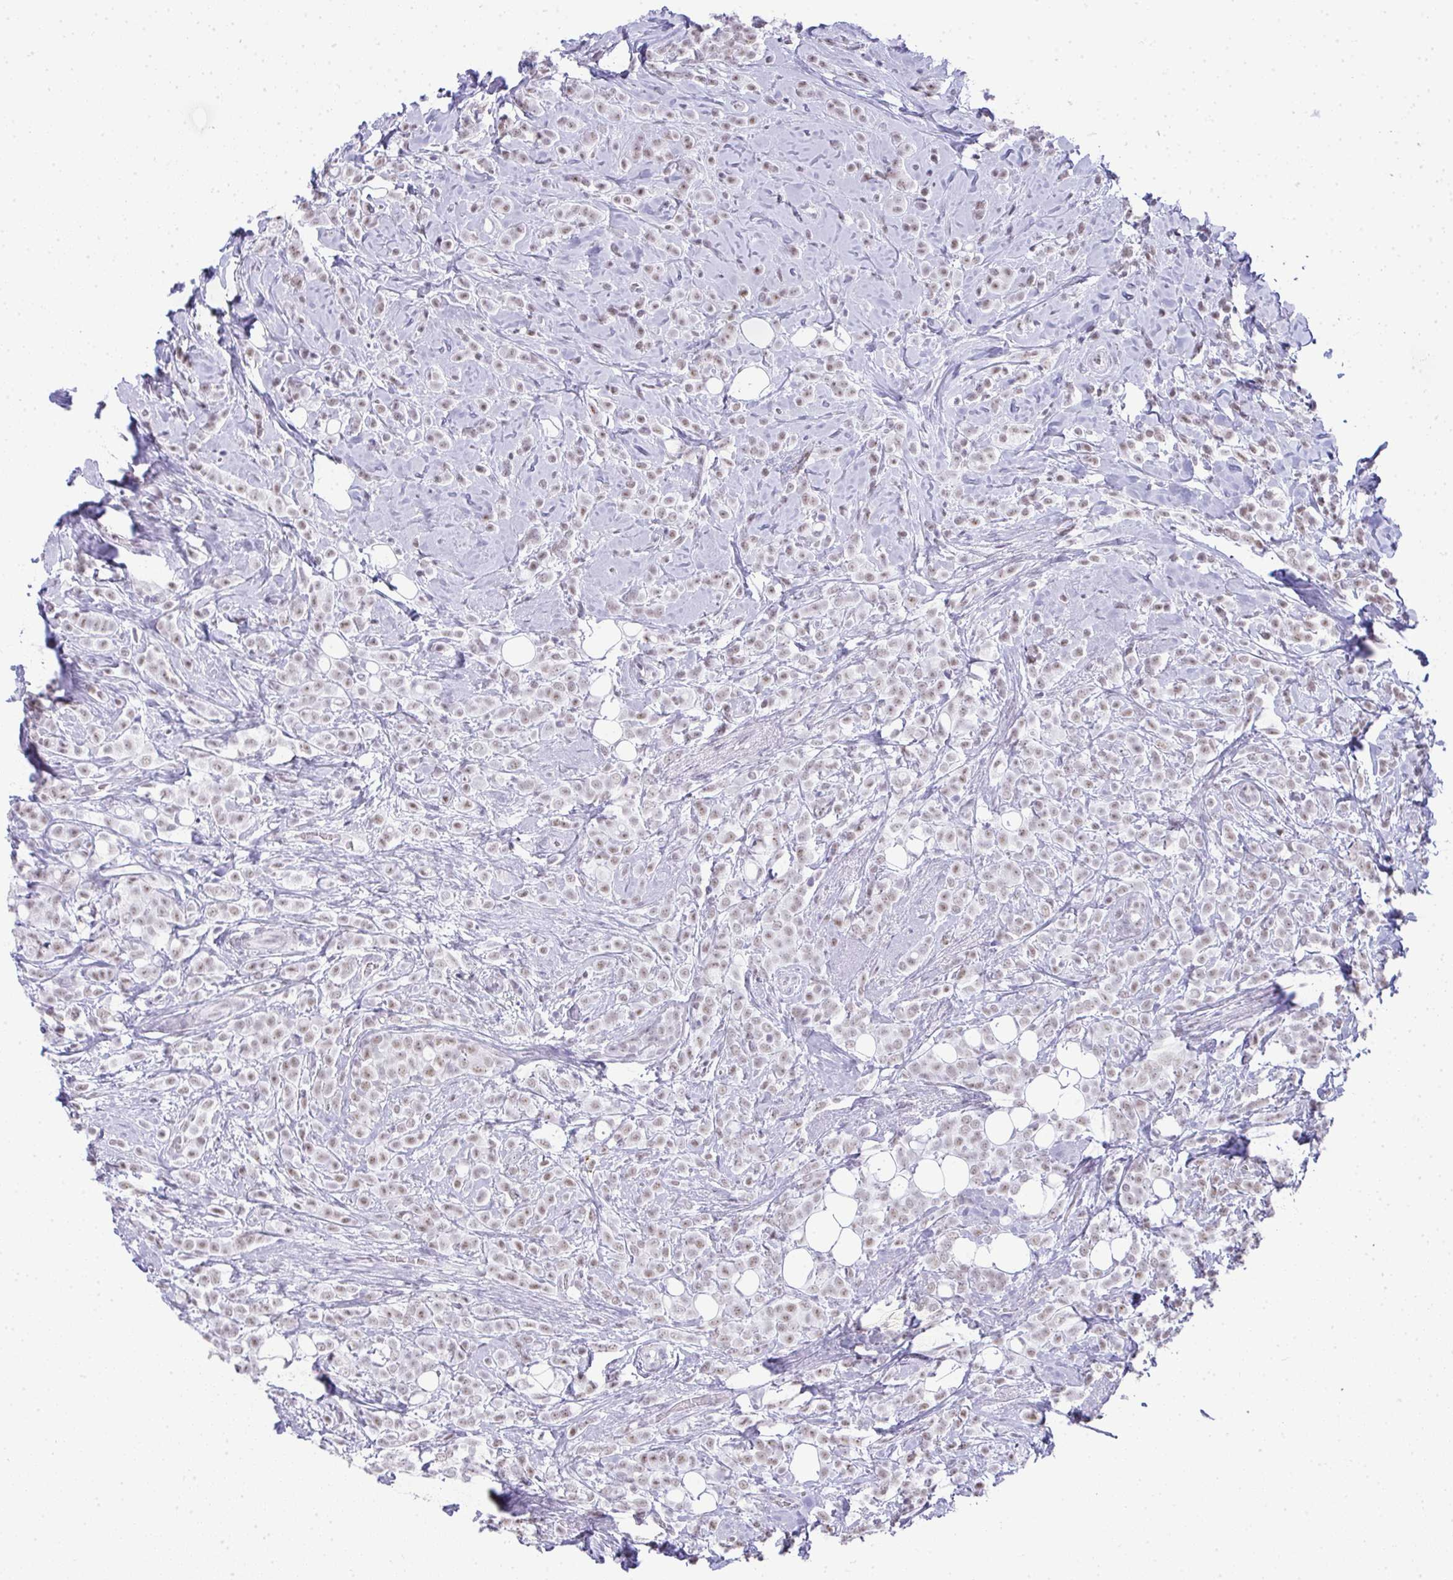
{"staining": {"intensity": "weak", "quantity": ">75%", "location": "nuclear"}, "tissue": "breast cancer", "cell_type": "Tumor cells", "image_type": "cancer", "snomed": [{"axis": "morphology", "description": "Lobular carcinoma"}, {"axis": "topography", "description": "Breast"}], "caption": "Breast cancer (lobular carcinoma) stained for a protein shows weak nuclear positivity in tumor cells.", "gene": "PLA2G1B", "patient": {"sex": "female", "age": 49}}